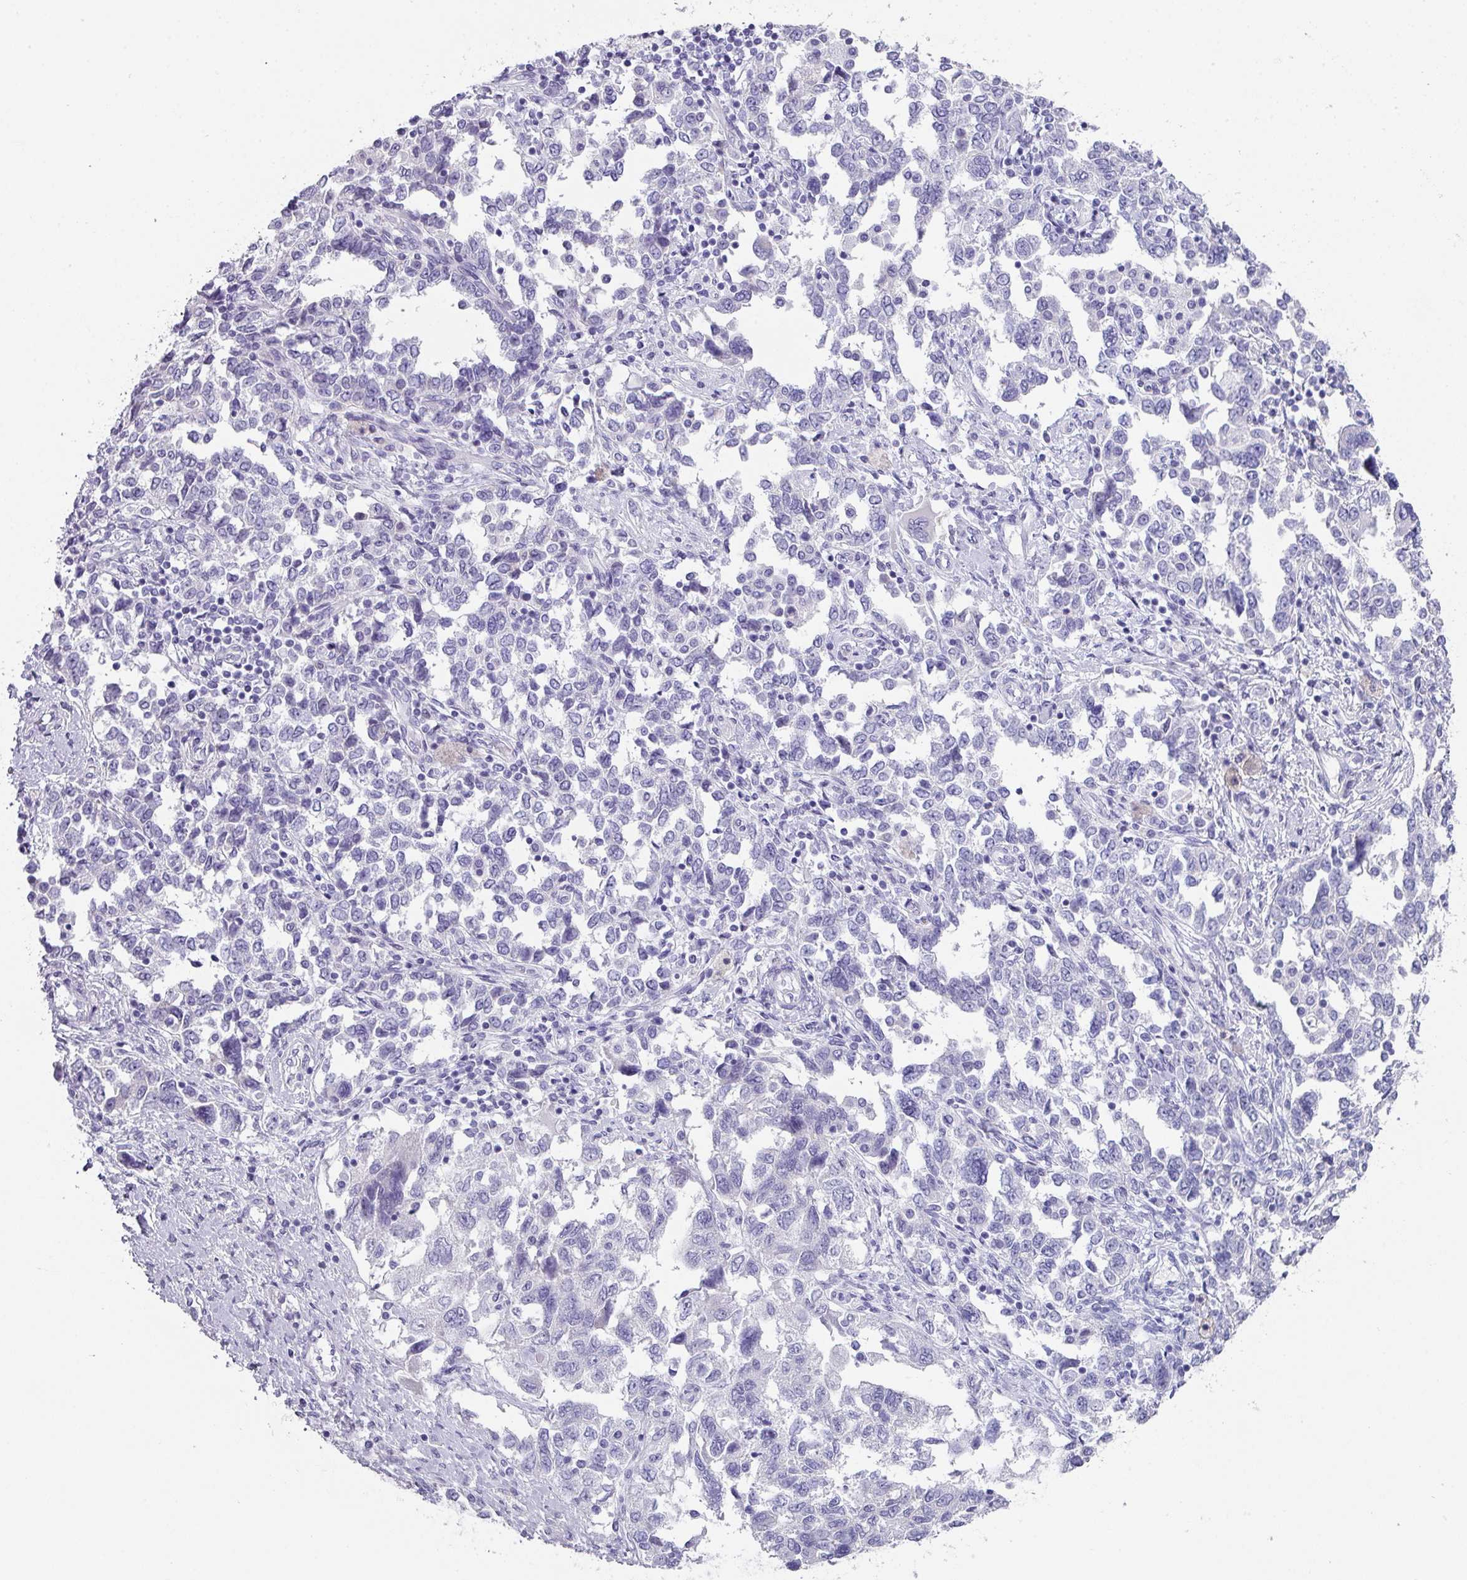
{"staining": {"intensity": "negative", "quantity": "none", "location": "none"}, "tissue": "ovarian cancer", "cell_type": "Tumor cells", "image_type": "cancer", "snomed": [{"axis": "morphology", "description": "Carcinoma, NOS"}, {"axis": "morphology", "description": "Cystadenocarcinoma, serous, NOS"}, {"axis": "topography", "description": "Ovary"}], "caption": "DAB immunohistochemical staining of serous cystadenocarcinoma (ovarian) reveals no significant staining in tumor cells.", "gene": "PEX10", "patient": {"sex": "female", "age": 69}}